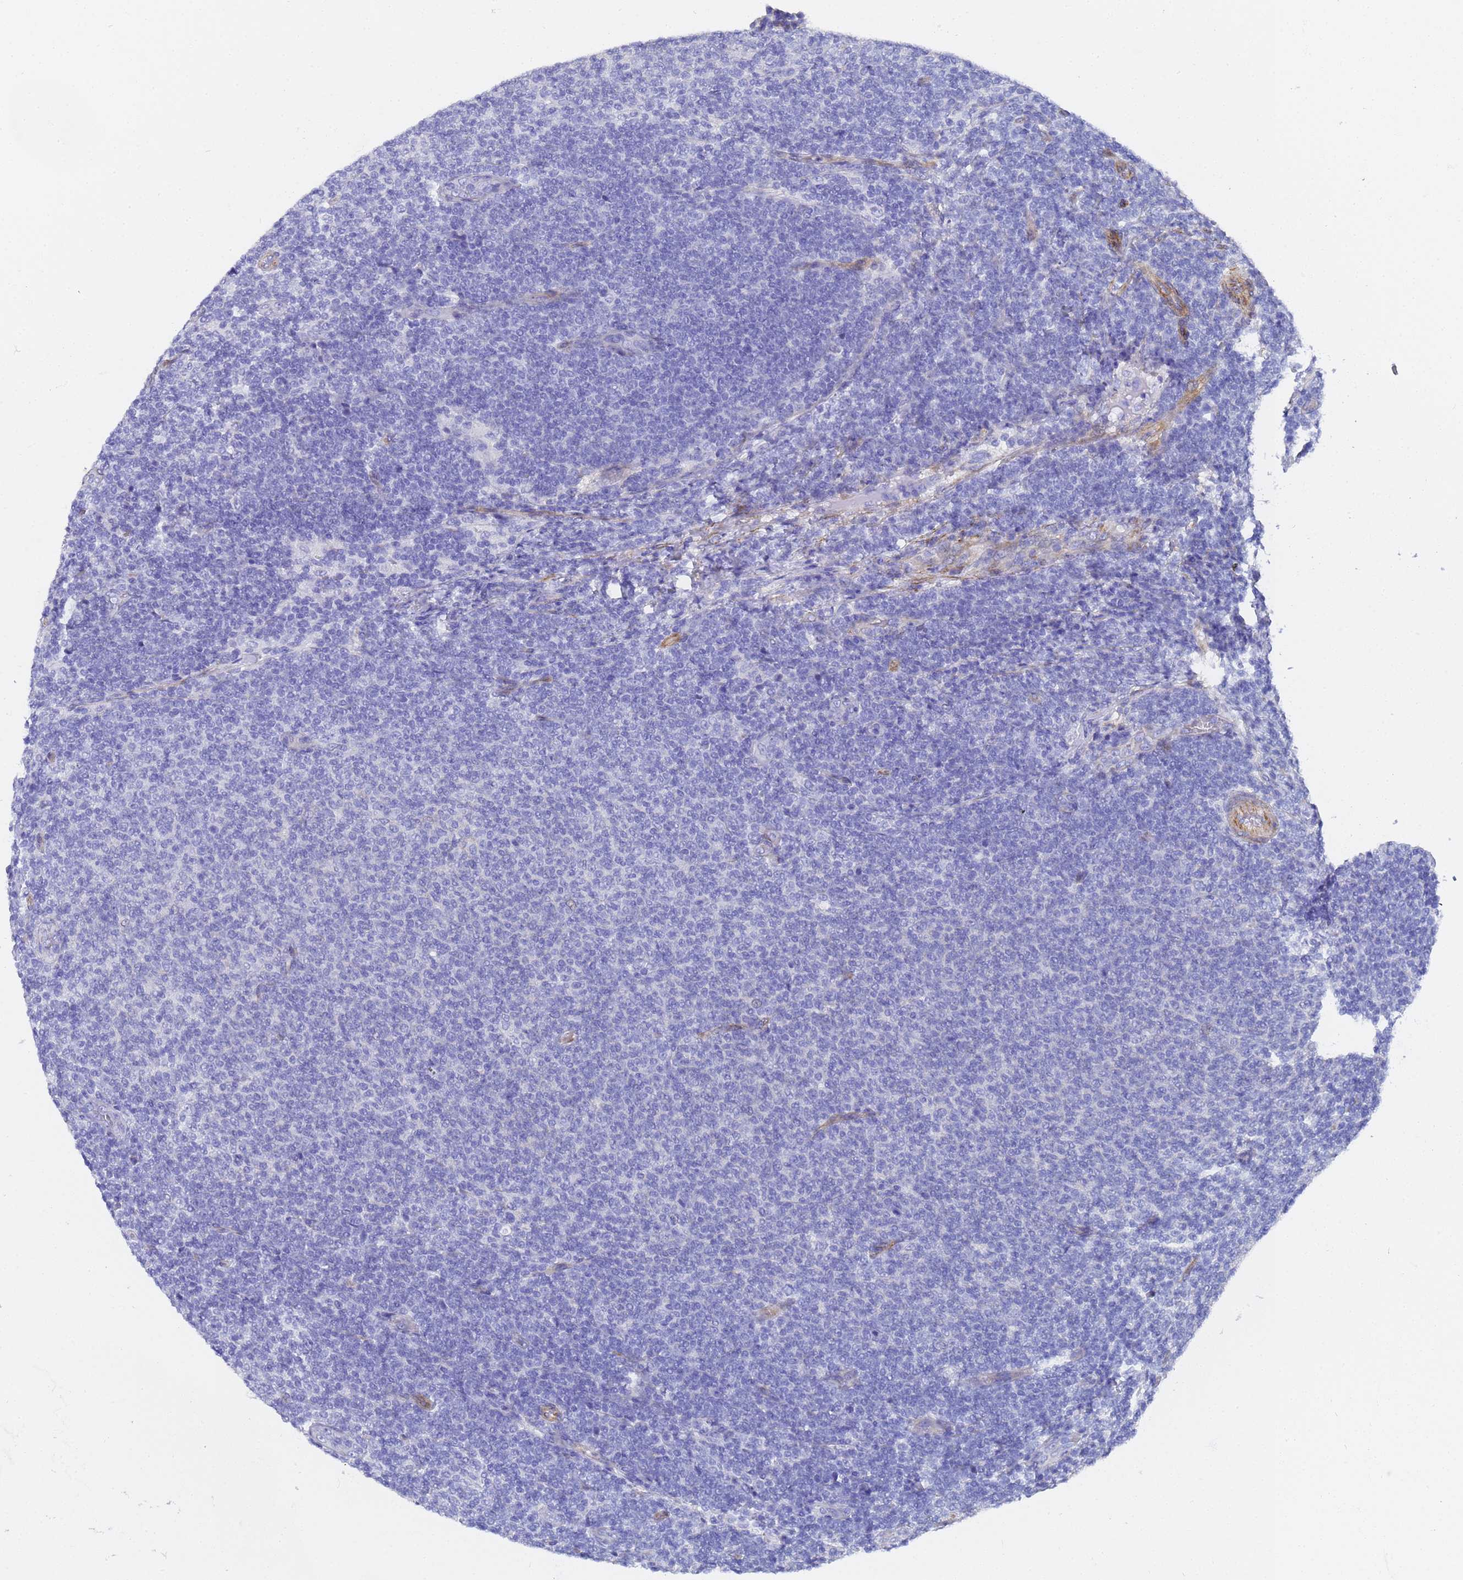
{"staining": {"intensity": "negative", "quantity": "none", "location": "none"}, "tissue": "lymphoma", "cell_type": "Tumor cells", "image_type": "cancer", "snomed": [{"axis": "morphology", "description": "Malignant lymphoma, non-Hodgkin's type, Low grade"}, {"axis": "topography", "description": "Lymph node"}], "caption": "This micrograph is of lymphoma stained with IHC to label a protein in brown with the nuclei are counter-stained blue. There is no positivity in tumor cells.", "gene": "TUBB1", "patient": {"sex": "male", "age": 66}}